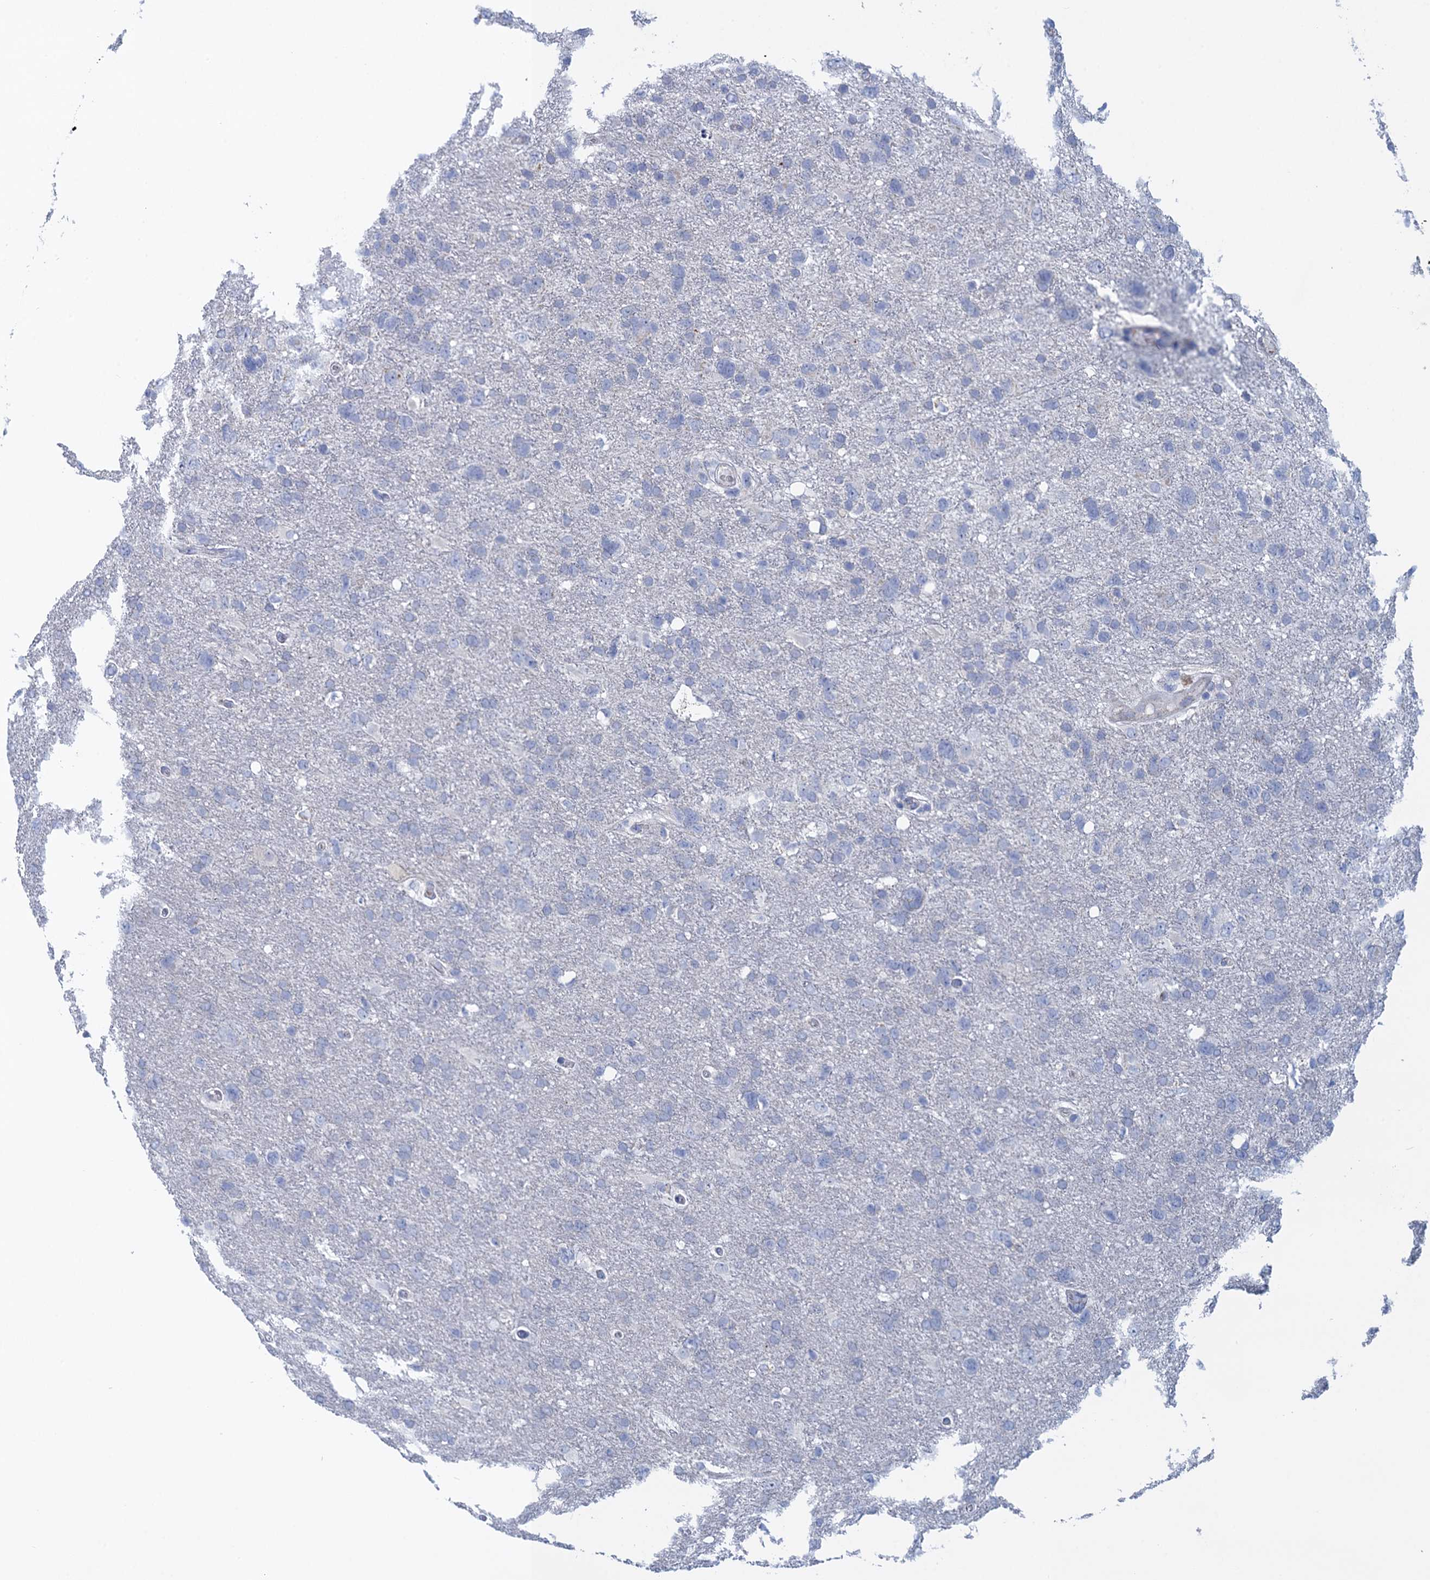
{"staining": {"intensity": "negative", "quantity": "none", "location": "none"}, "tissue": "glioma", "cell_type": "Tumor cells", "image_type": "cancer", "snomed": [{"axis": "morphology", "description": "Glioma, malignant, High grade"}, {"axis": "topography", "description": "Brain"}], "caption": "Tumor cells are negative for brown protein staining in malignant glioma (high-grade).", "gene": "SCEL", "patient": {"sex": "male", "age": 61}}